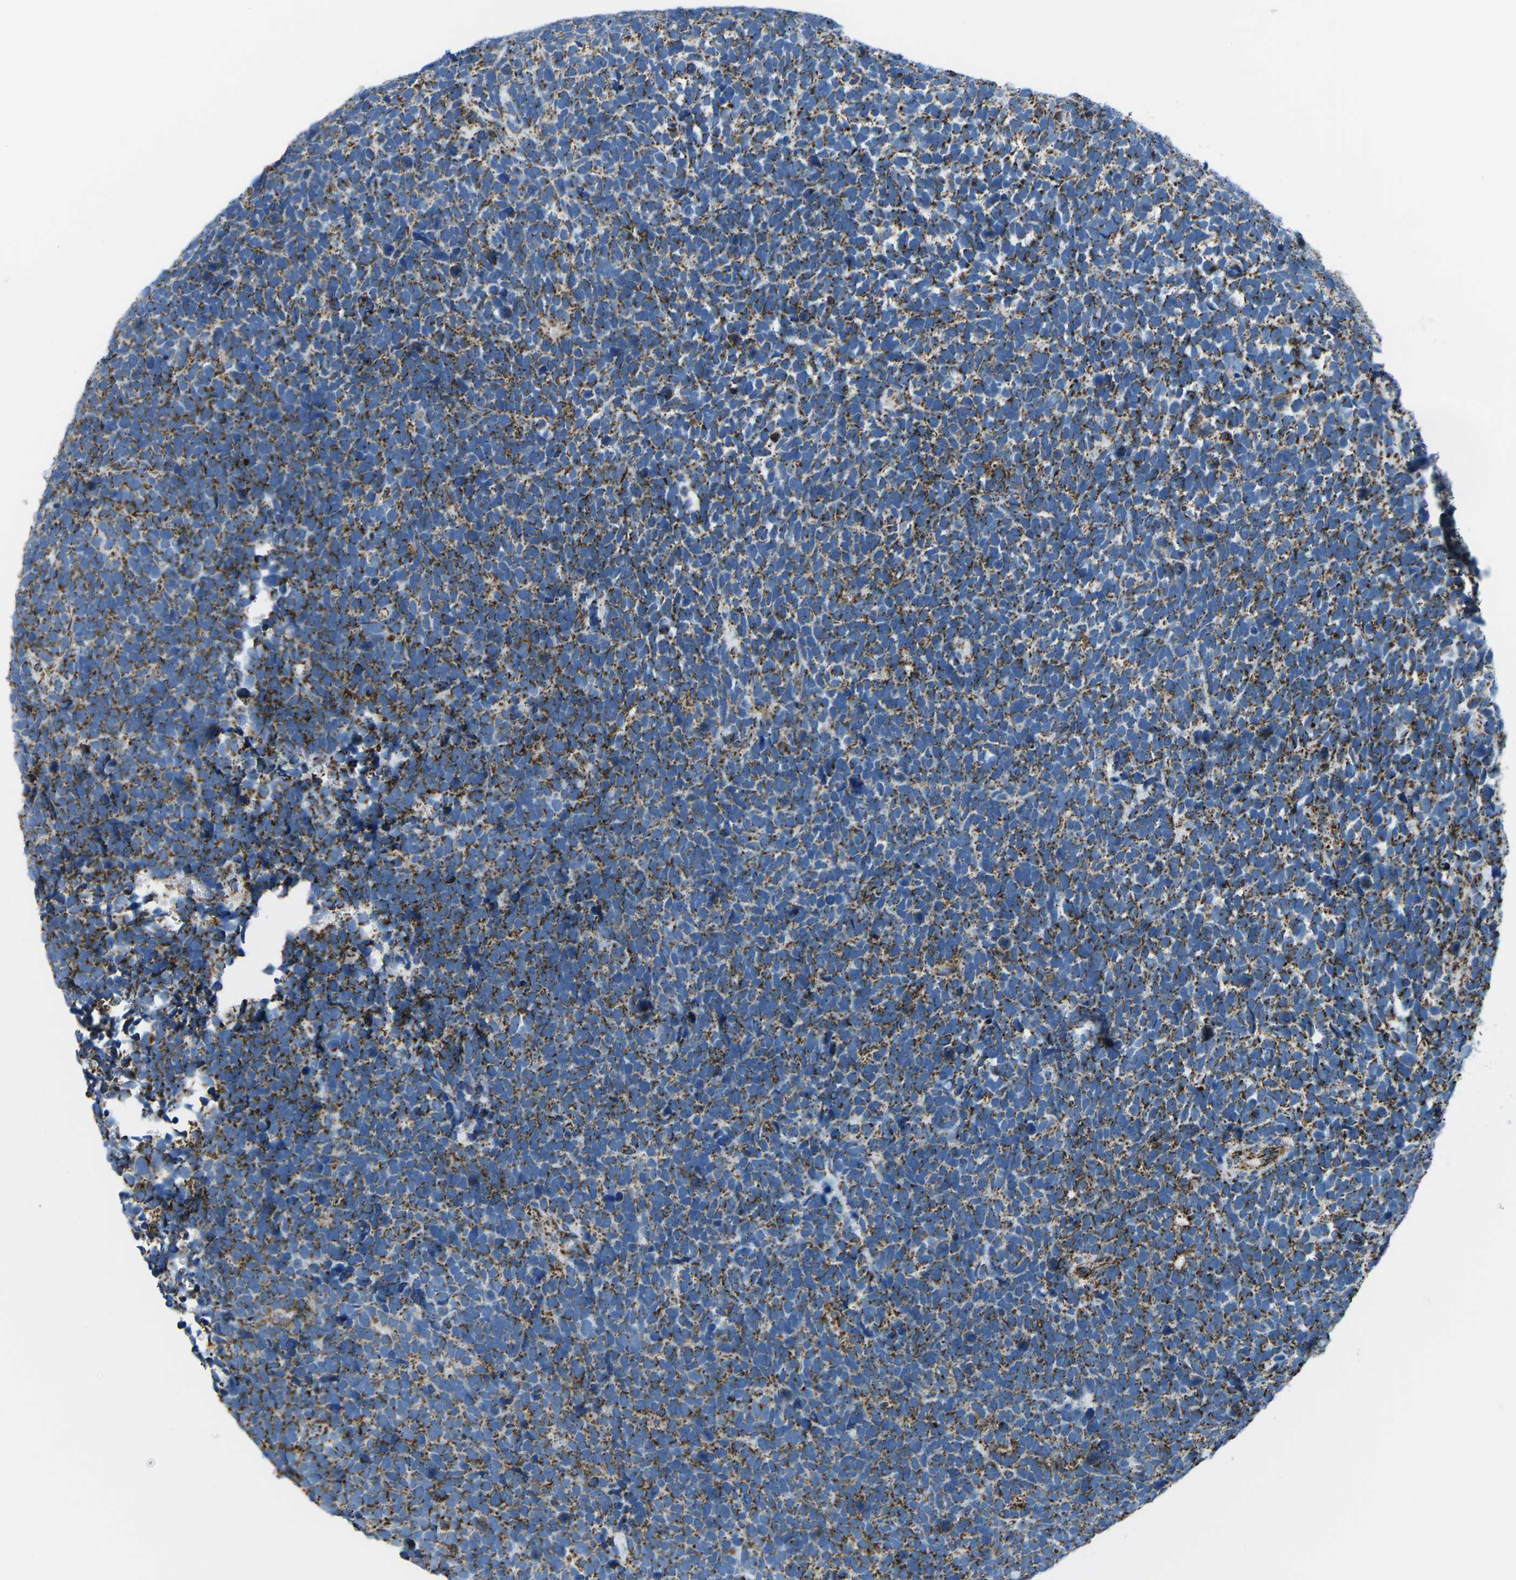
{"staining": {"intensity": "strong", "quantity": ">75%", "location": "cytoplasmic/membranous"}, "tissue": "urothelial cancer", "cell_type": "Tumor cells", "image_type": "cancer", "snomed": [{"axis": "morphology", "description": "Urothelial carcinoma, High grade"}, {"axis": "topography", "description": "Urinary bladder"}], "caption": "Human urothelial carcinoma (high-grade) stained with a protein marker reveals strong staining in tumor cells.", "gene": "MT-CO2", "patient": {"sex": "female", "age": 82}}